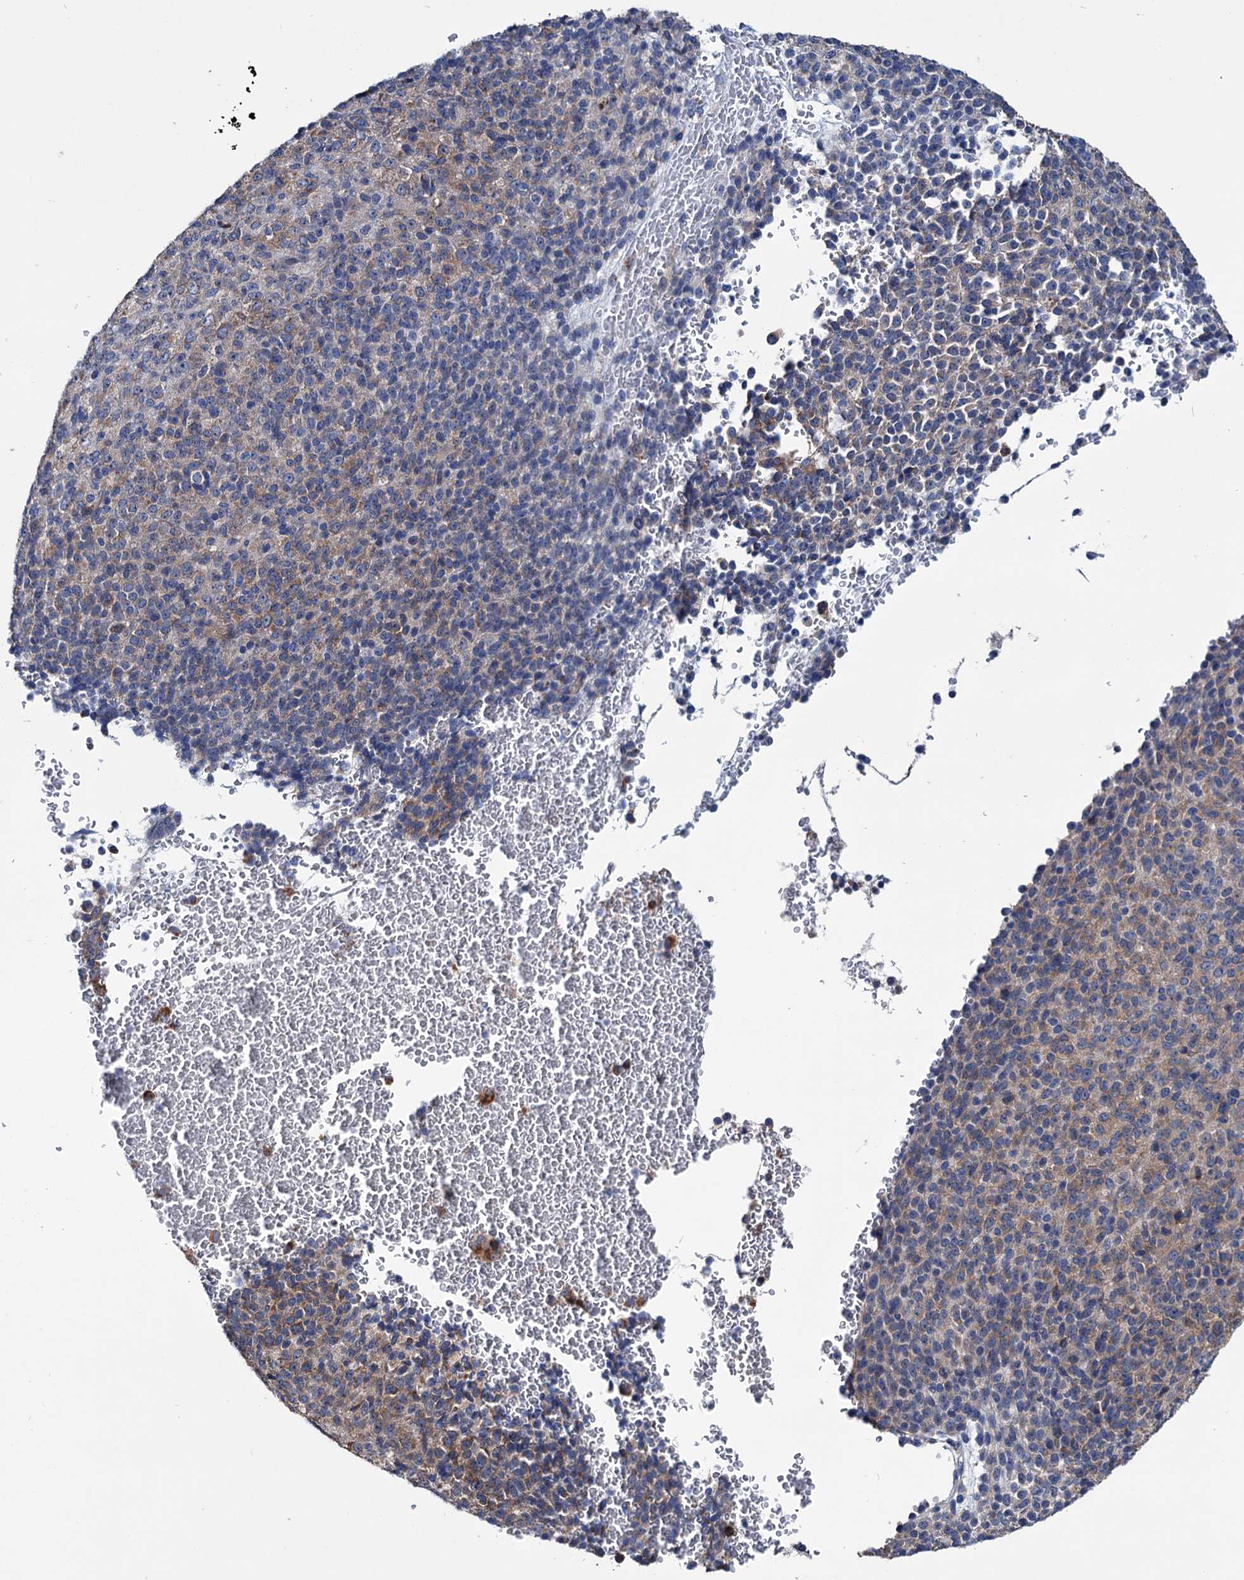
{"staining": {"intensity": "weak", "quantity": "25%-75%", "location": "cytoplasmic/membranous"}, "tissue": "melanoma", "cell_type": "Tumor cells", "image_type": "cancer", "snomed": [{"axis": "morphology", "description": "Malignant melanoma, Metastatic site"}, {"axis": "topography", "description": "Brain"}], "caption": "Protein expression by immunohistochemistry reveals weak cytoplasmic/membranous staining in about 25%-75% of tumor cells in melanoma.", "gene": "EYA4", "patient": {"sex": "female", "age": 56}}